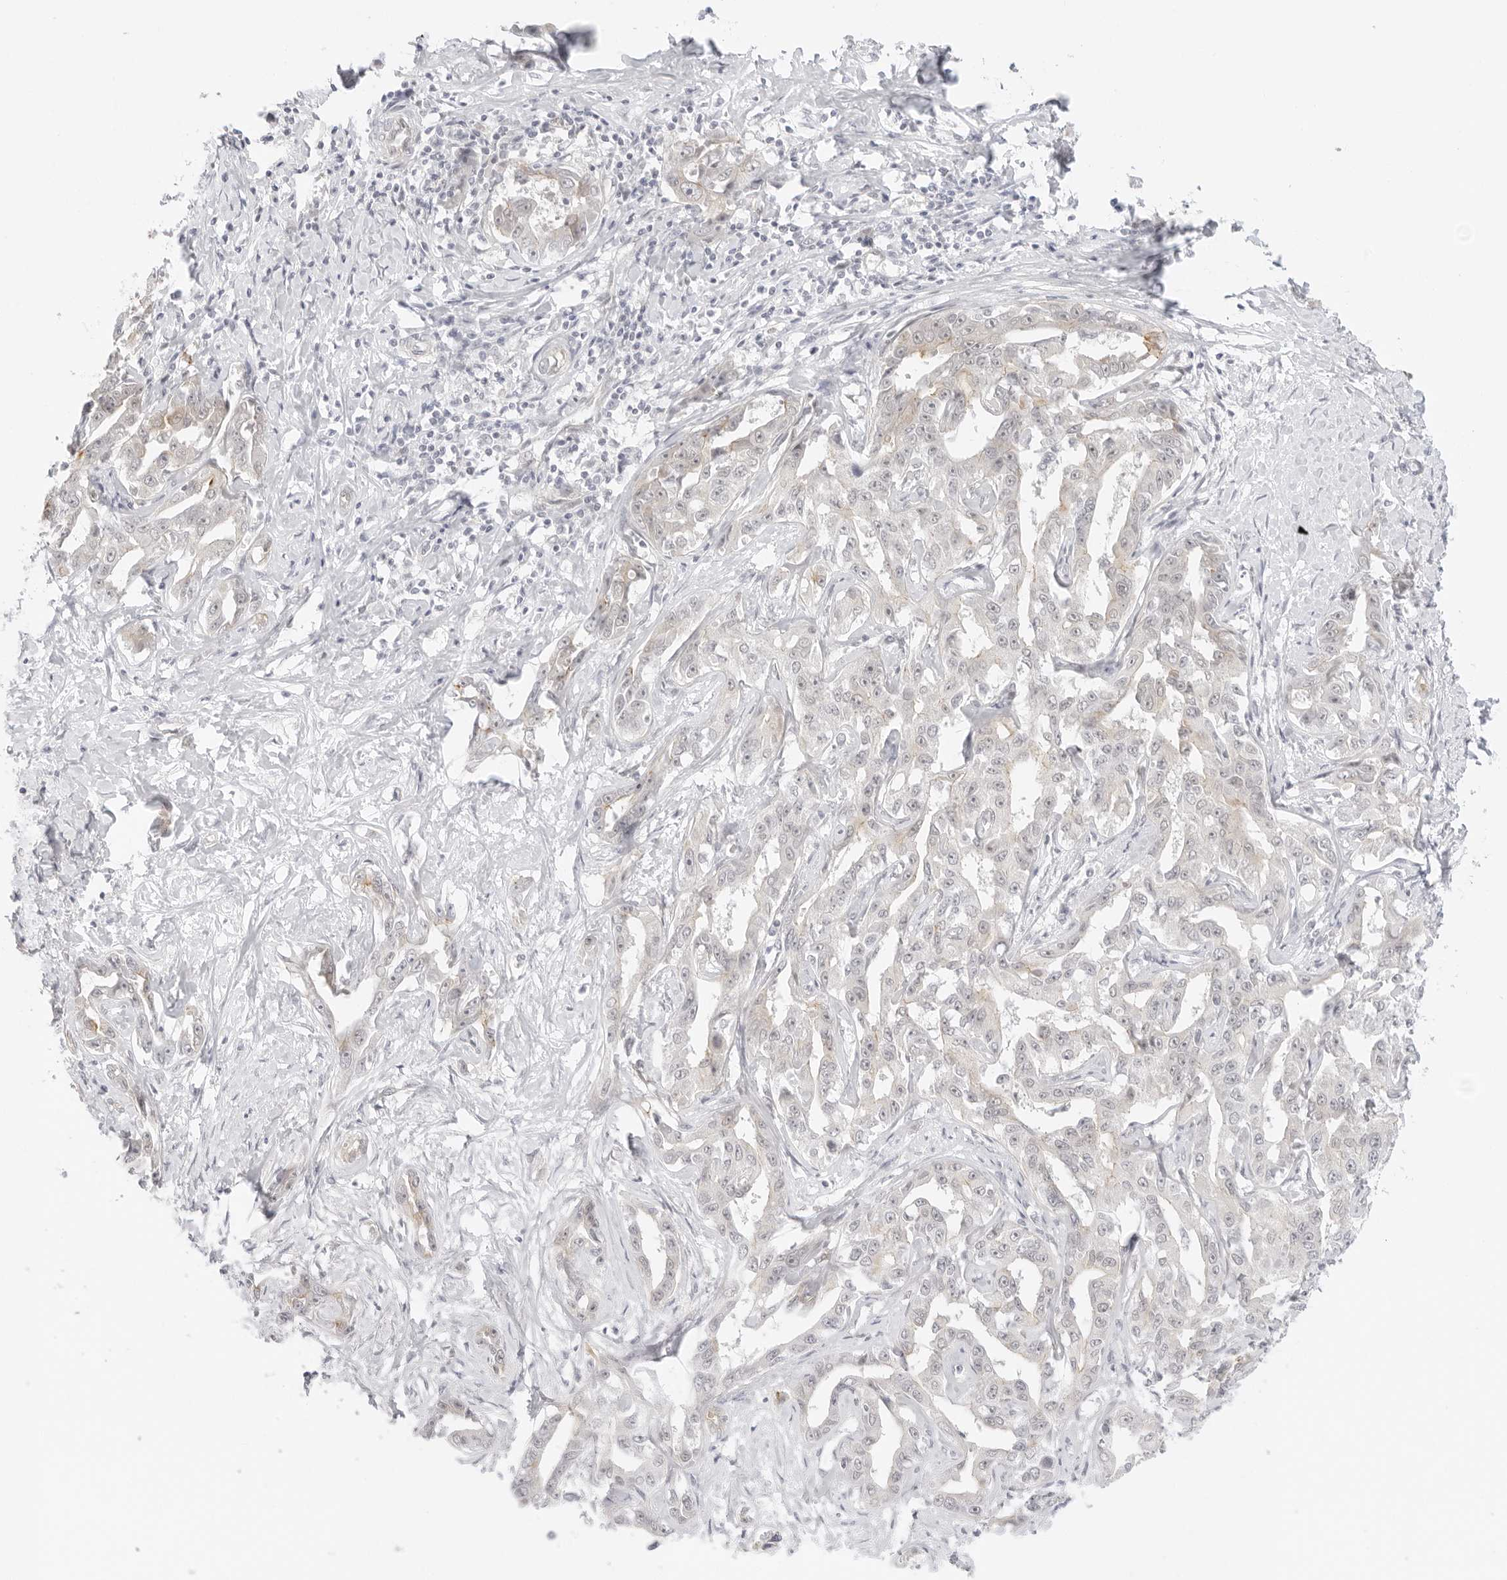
{"staining": {"intensity": "weak", "quantity": "<25%", "location": "cytoplasmic/membranous"}, "tissue": "liver cancer", "cell_type": "Tumor cells", "image_type": "cancer", "snomed": [{"axis": "morphology", "description": "Cholangiocarcinoma"}, {"axis": "topography", "description": "Liver"}], "caption": "The IHC image has no significant positivity in tumor cells of liver cholangiocarcinoma tissue.", "gene": "MED18", "patient": {"sex": "male", "age": 59}}